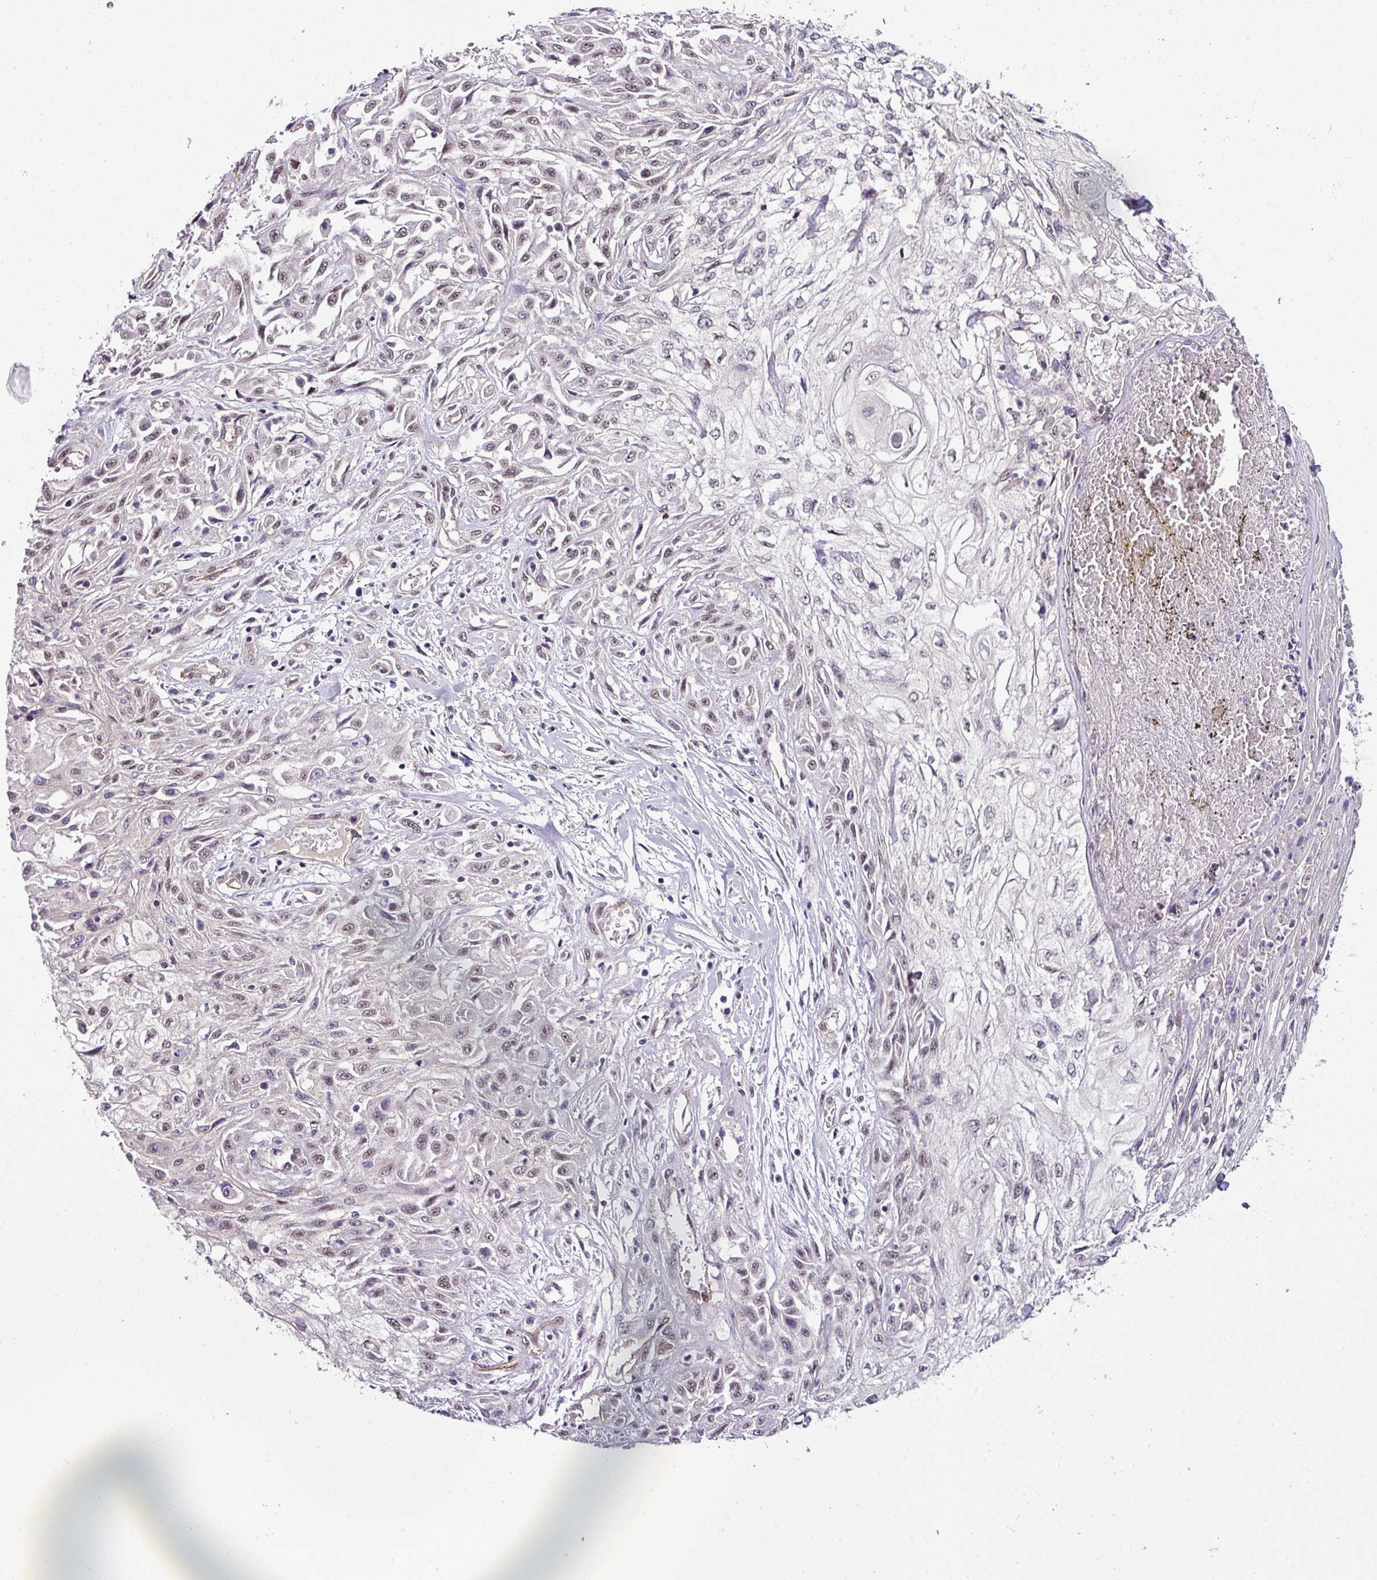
{"staining": {"intensity": "weak", "quantity": "<25%", "location": "nuclear"}, "tissue": "skin cancer", "cell_type": "Tumor cells", "image_type": "cancer", "snomed": [{"axis": "morphology", "description": "Squamous cell carcinoma, NOS"}, {"axis": "morphology", "description": "Squamous cell carcinoma, metastatic, NOS"}, {"axis": "topography", "description": "Skin"}, {"axis": "topography", "description": "Lymph node"}], "caption": "Micrograph shows no significant protein staining in tumor cells of skin cancer (squamous cell carcinoma).", "gene": "NAPSA", "patient": {"sex": "male", "age": 75}}